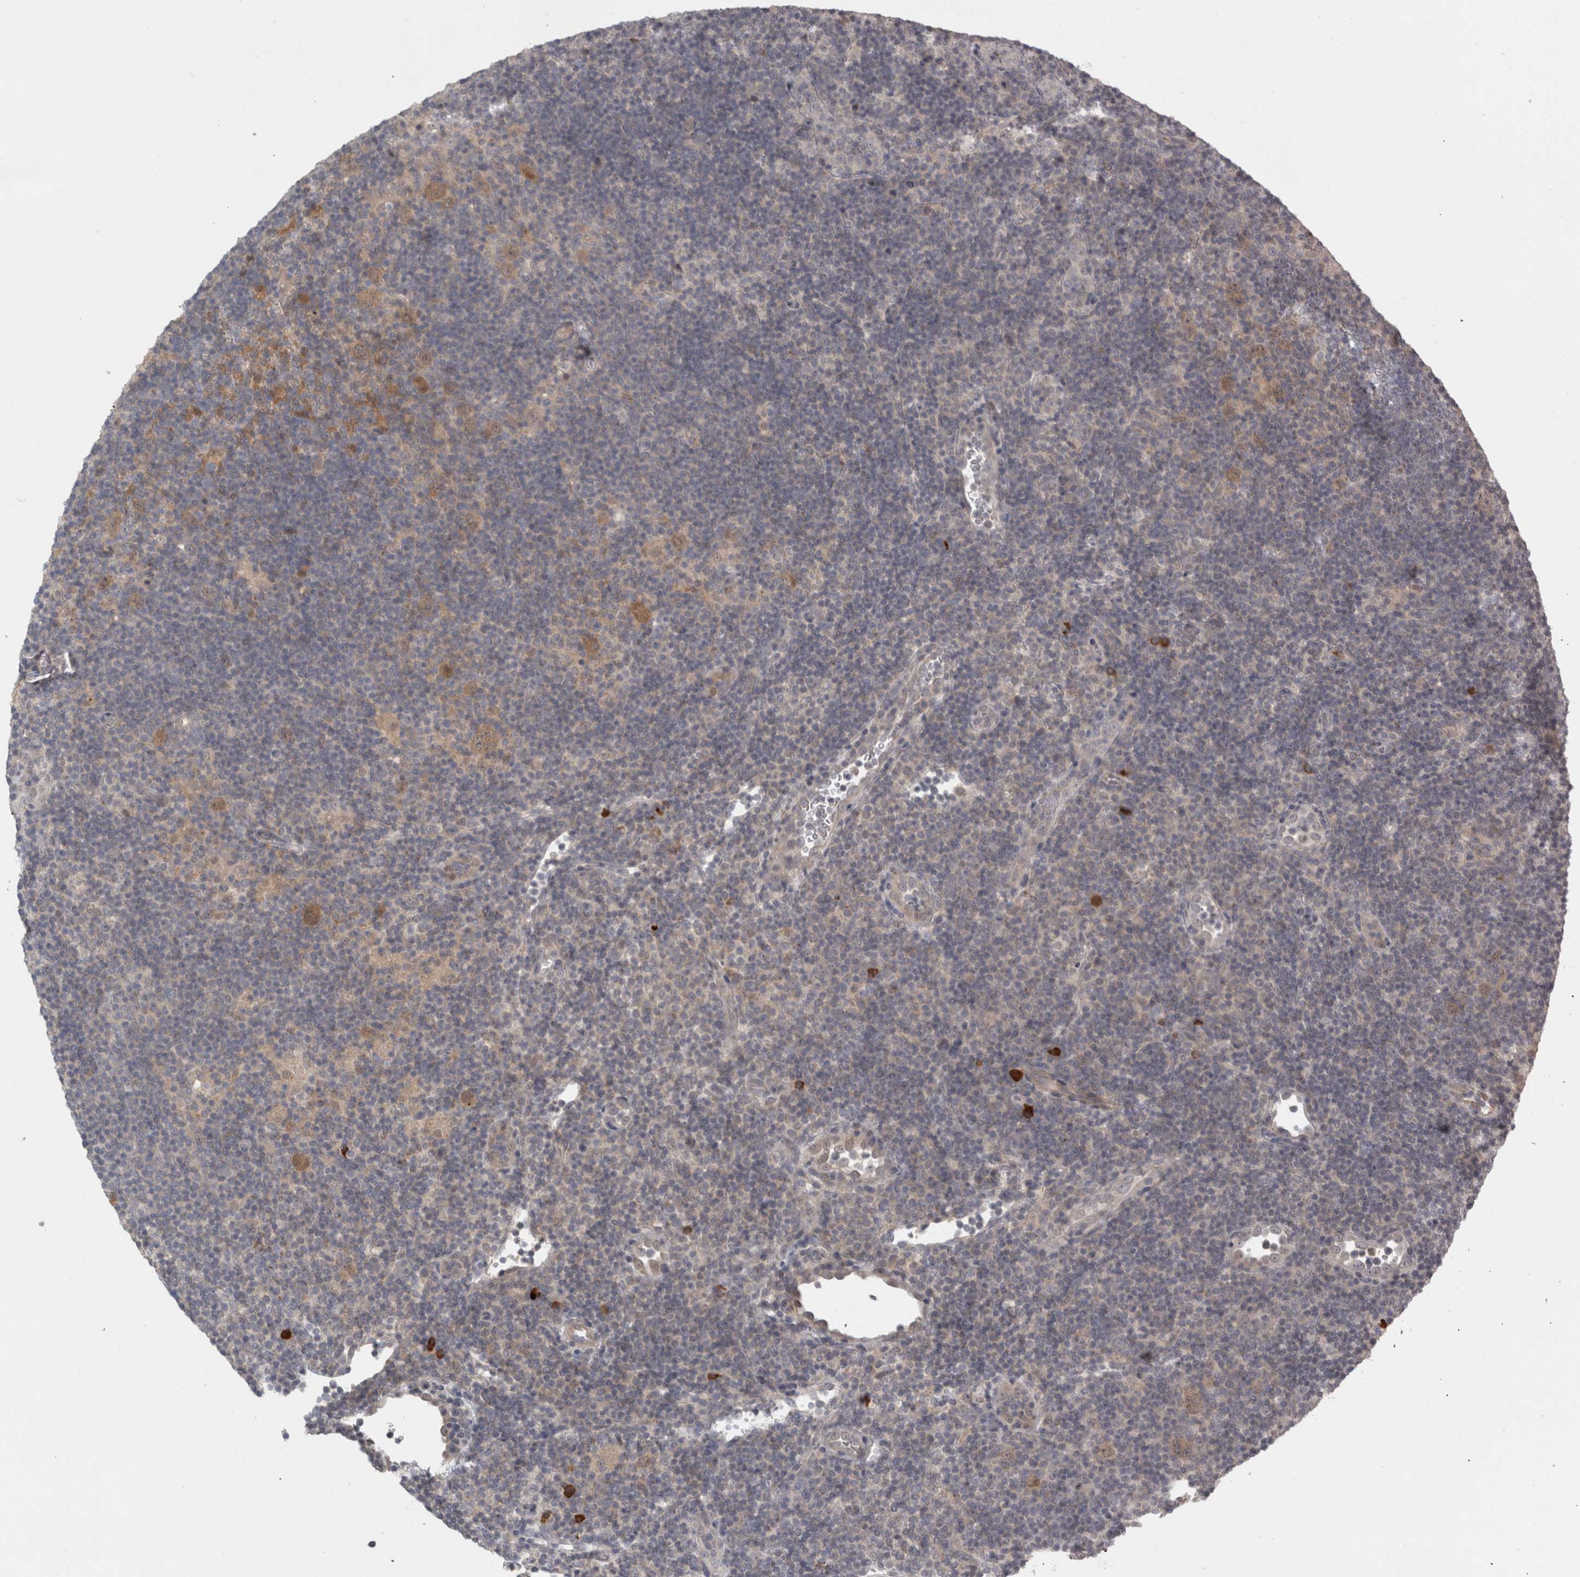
{"staining": {"intensity": "moderate", "quantity": ">75%", "location": "cytoplasmic/membranous"}, "tissue": "lymphoma", "cell_type": "Tumor cells", "image_type": "cancer", "snomed": [{"axis": "morphology", "description": "Hodgkin's disease, NOS"}, {"axis": "topography", "description": "Lymph node"}], "caption": "DAB immunohistochemical staining of human lymphoma exhibits moderate cytoplasmic/membranous protein expression in approximately >75% of tumor cells.", "gene": "SLCO5A1", "patient": {"sex": "female", "age": 57}}